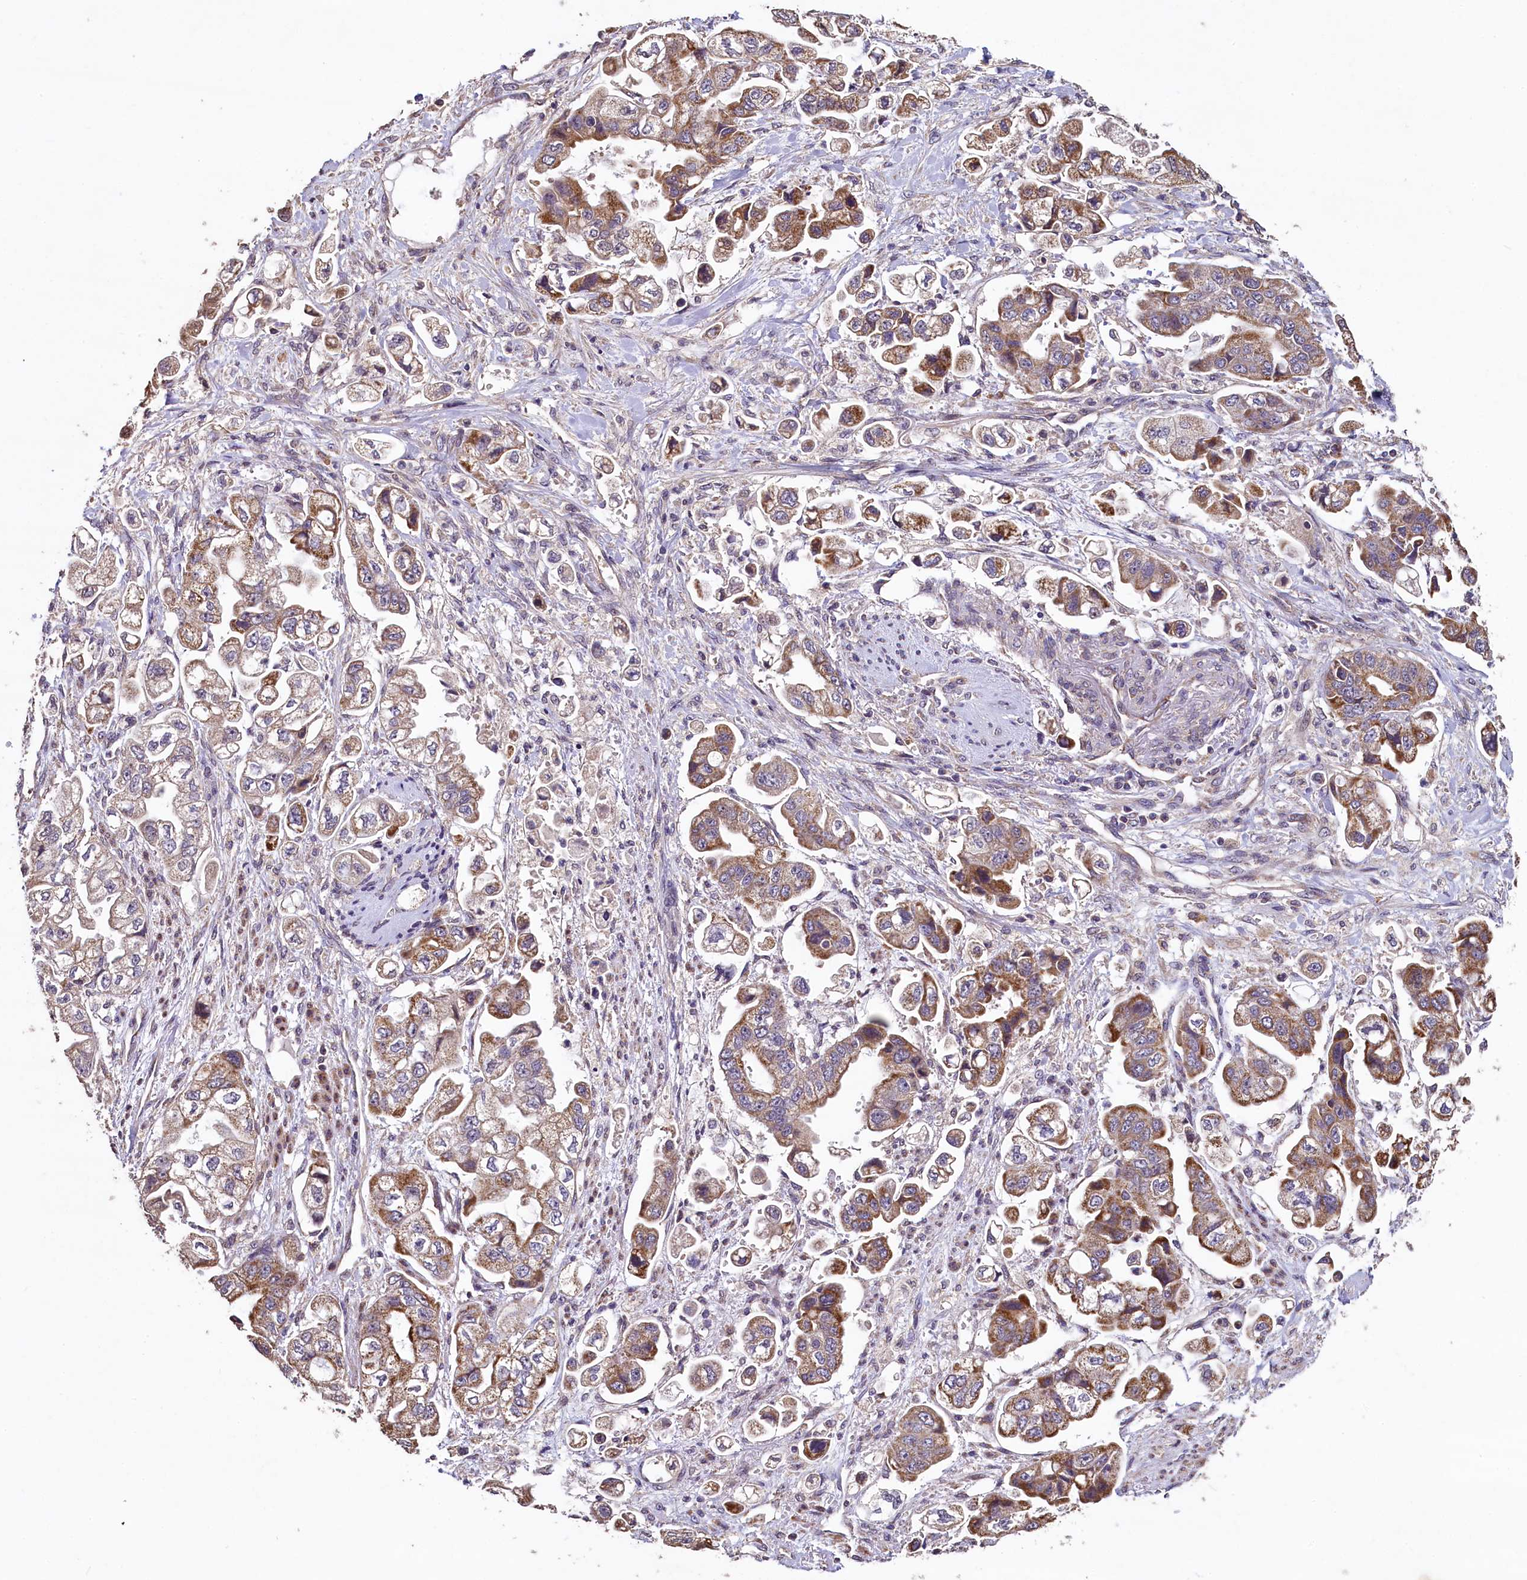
{"staining": {"intensity": "moderate", "quantity": ">75%", "location": "cytoplasmic/membranous"}, "tissue": "stomach cancer", "cell_type": "Tumor cells", "image_type": "cancer", "snomed": [{"axis": "morphology", "description": "Adenocarcinoma, NOS"}, {"axis": "topography", "description": "Stomach"}], "caption": "DAB (3,3'-diaminobenzidine) immunohistochemical staining of stomach cancer (adenocarcinoma) demonstrates moderate cytoplasmic/membranous protein staining in approximately >75% of tumor cells. (Brightfield microscopy of DAB IHC at high magnification).", "gene": "COQ9", "patient": {"sex": "male", "age": 62}}